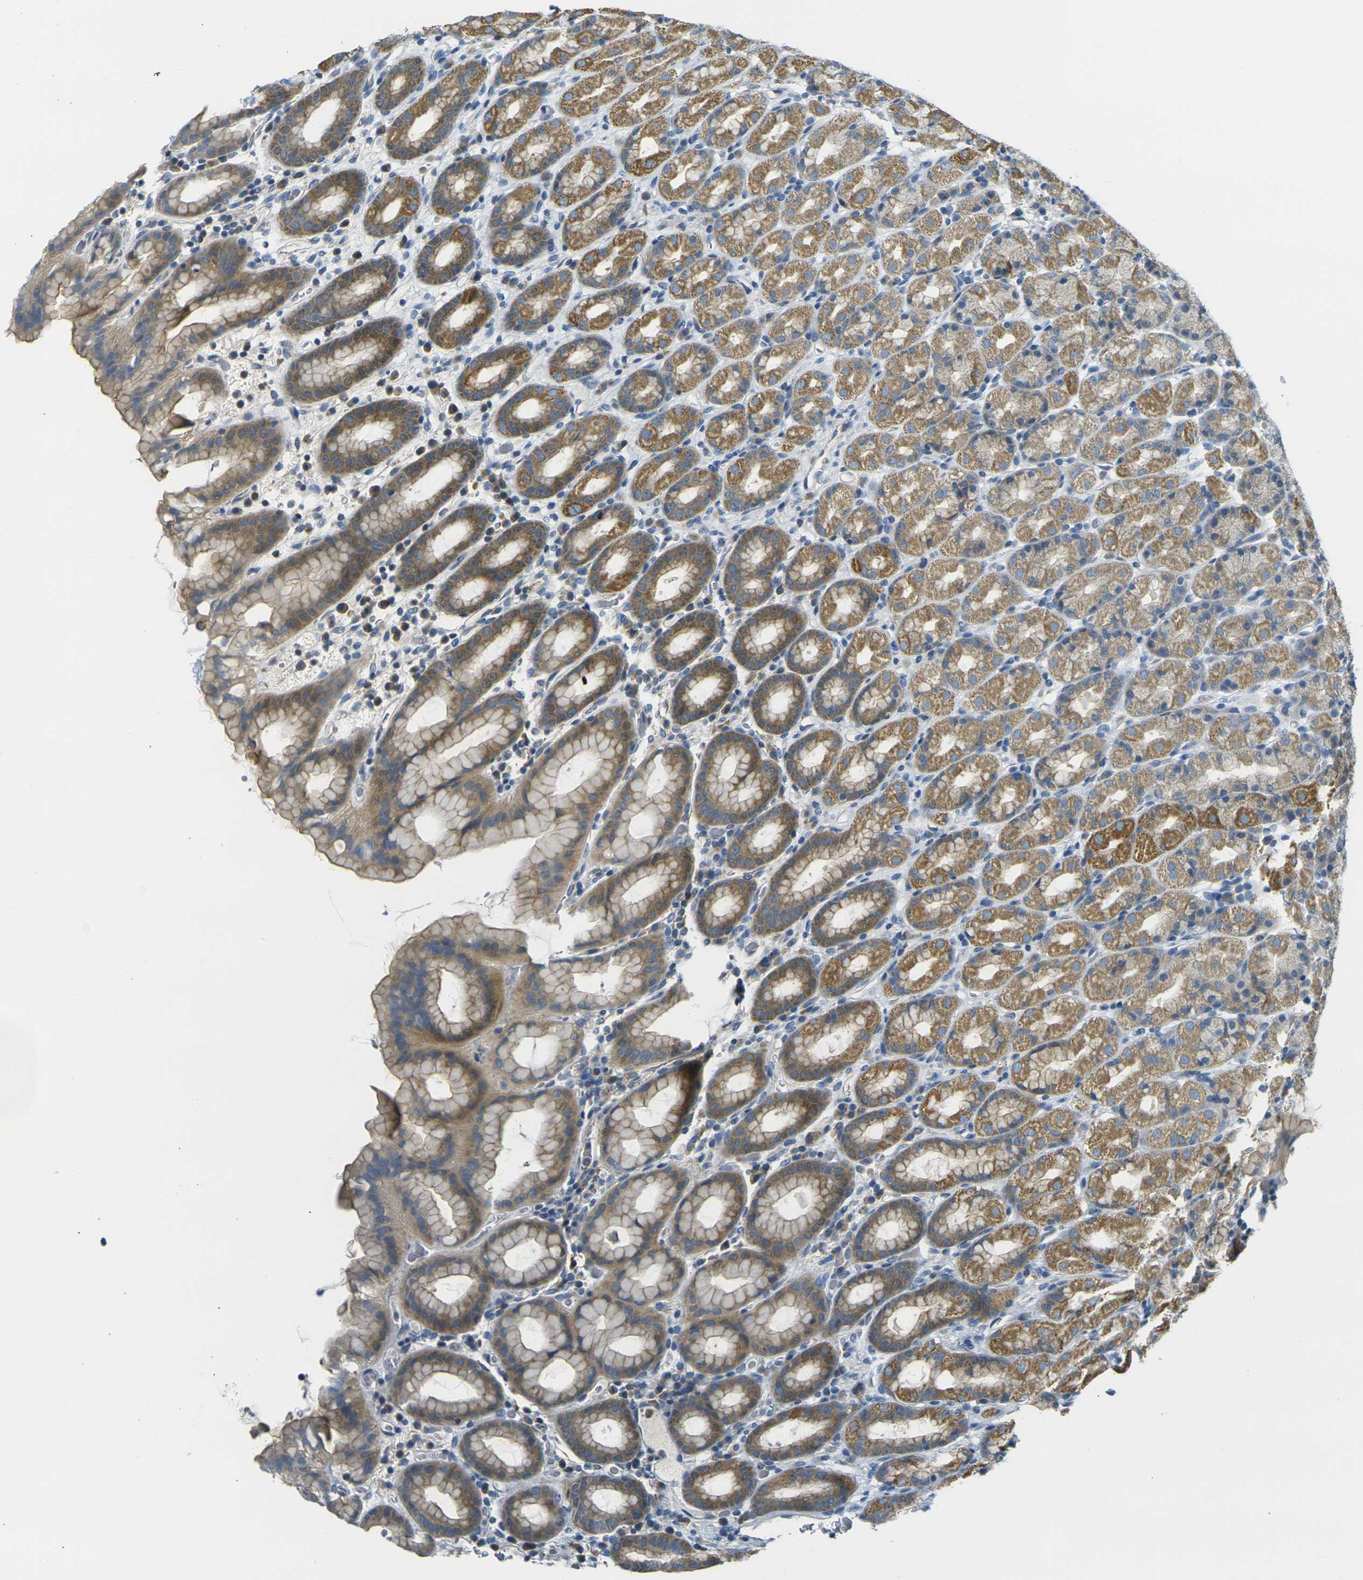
{"staining": {"intensity": "moderate", "quantity": ">75%", "location": "cytoplasmic/membranous"}, "tissue": "stomach", "cell_type": "Glandular cells", "image_type": "normal", "snomed": [{"axis": "morphology", "description": "Normal tissue, NOS"}, {"axis": "topography", "description": "Stomach, upper"}], "caption": "Immunohistochemical staining of benign human stomach reveals moderate cytoplasmic/membranous protein positivity in approximately >75% of glandular cells.", "gene": "PARD6B", "patient": {"sex": "male", "age": 68}}